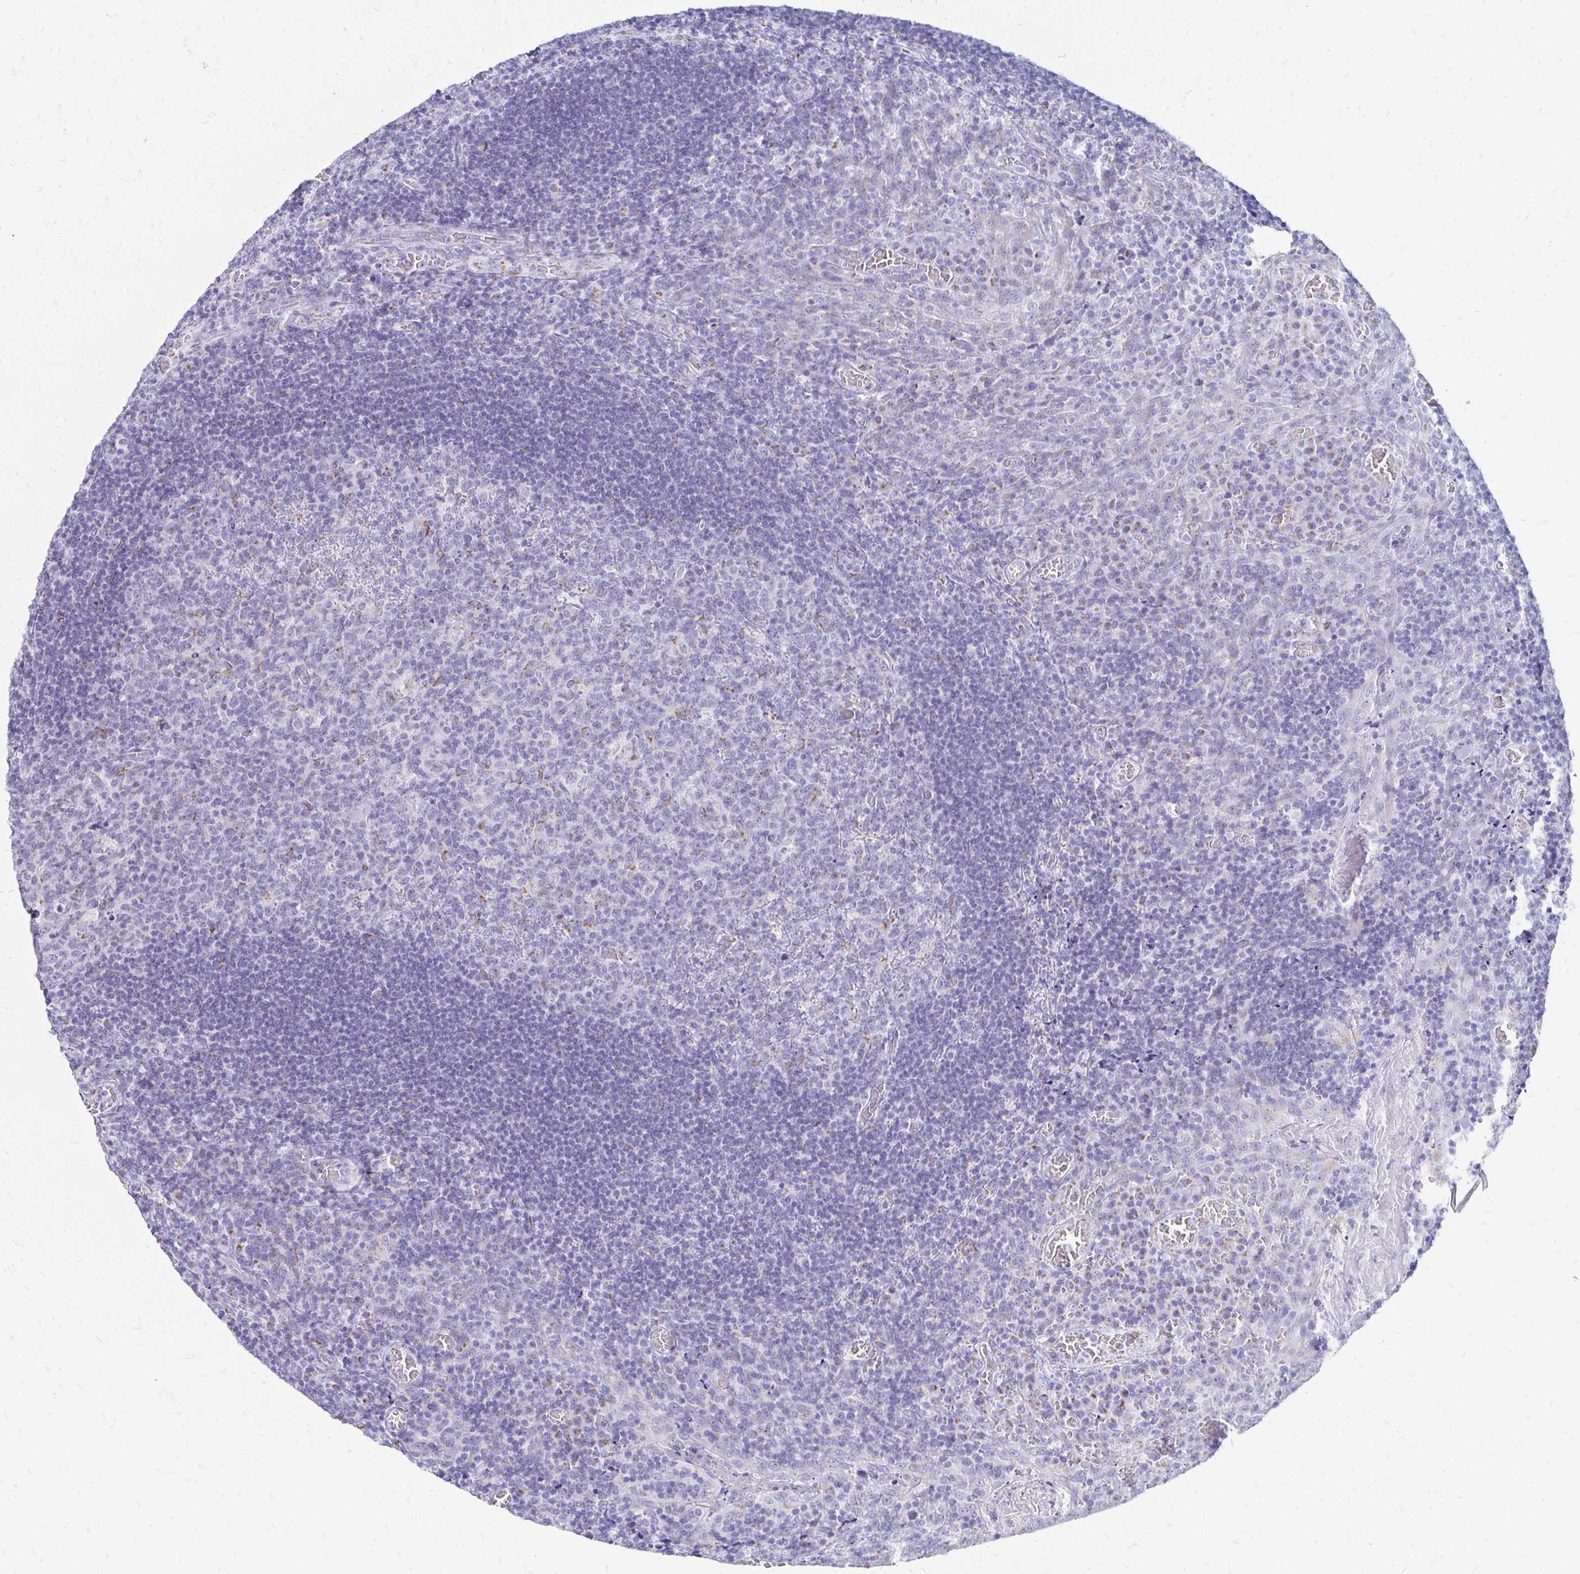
{"staining": {"intensity": "negative", "quantity": "none", "location": "none"}, "tissue": "tonsil", "cell_type": "Germinal center cells", "image_type": "normal", "snomed": [{"axis": "morphology", "description": "Normal tissue, NOS"}, {"axis": "topography", "description": "Tonsil"}], "caption": "Germinal center cells are negative for brown protein staining in normal tonsil. The staining was performed using DAB to visualize the protein expression in brown, while the nuclei were stained in blue with hematoxylin (Magnification: 20x).", "gene": "PAGE4", "patient": {"sex": "male", "age": 17}}